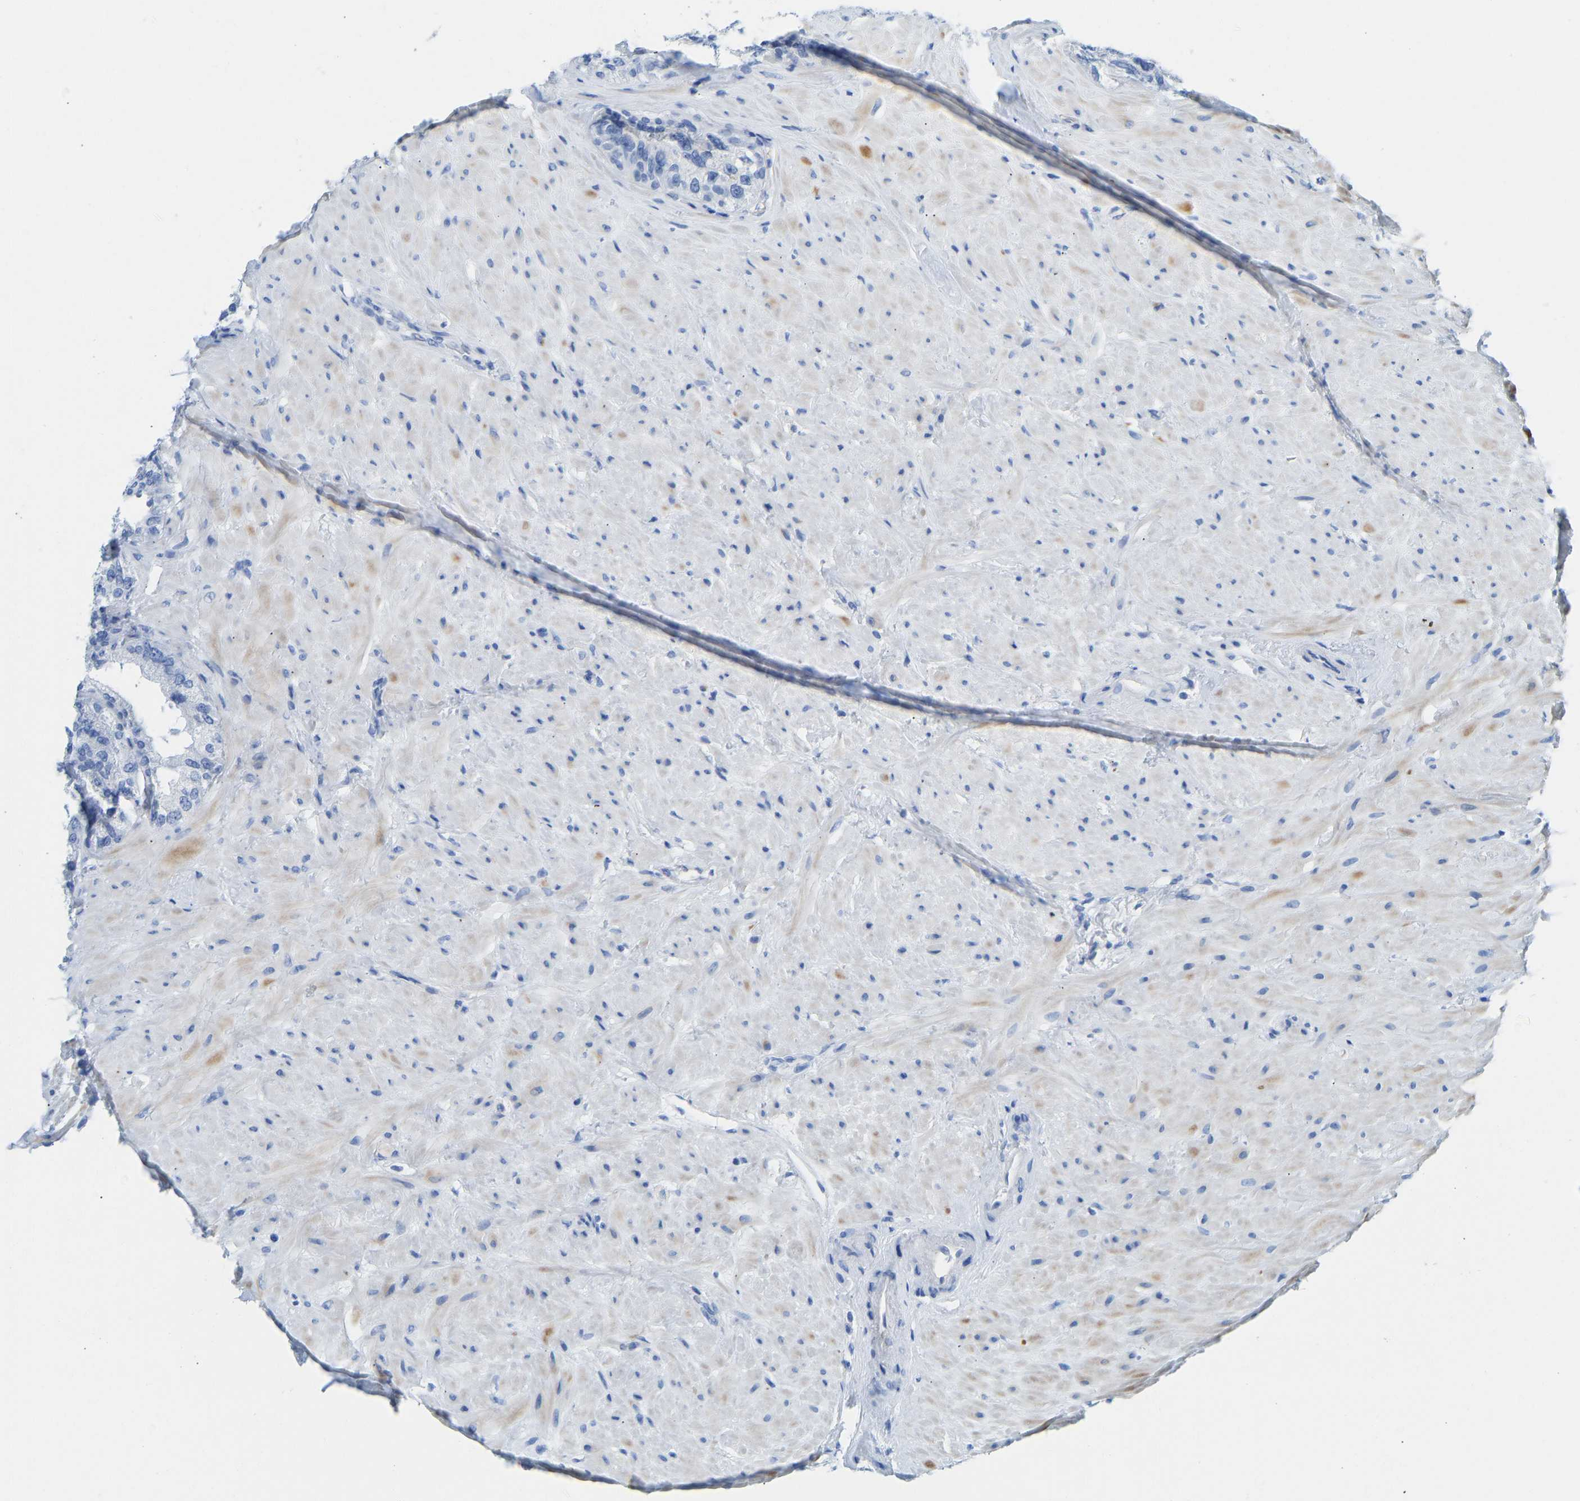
{"staining": {"intensity": "negative", "quantity": "none", "location": "none"}, "tissue": "seminal vesicle", "cell_type": "Glandular cells", "image_type": "normal", "snomed": [{"axis": "morphology", "description": "Normal tissue, NOS"}, {"axis": "topography", "description": "Seminal veicle"}], "caption": "Immunohistochemistry micrograph of benign seminal vesicle stained for a protein (brown), which reveals no expression in glandular cells. (DAB (3,3'-diaminobenzidine) IHC with hematoxylin counter stain).", "gene": "NKAIN3", "patient": {"sex": "male", "age": 68}}